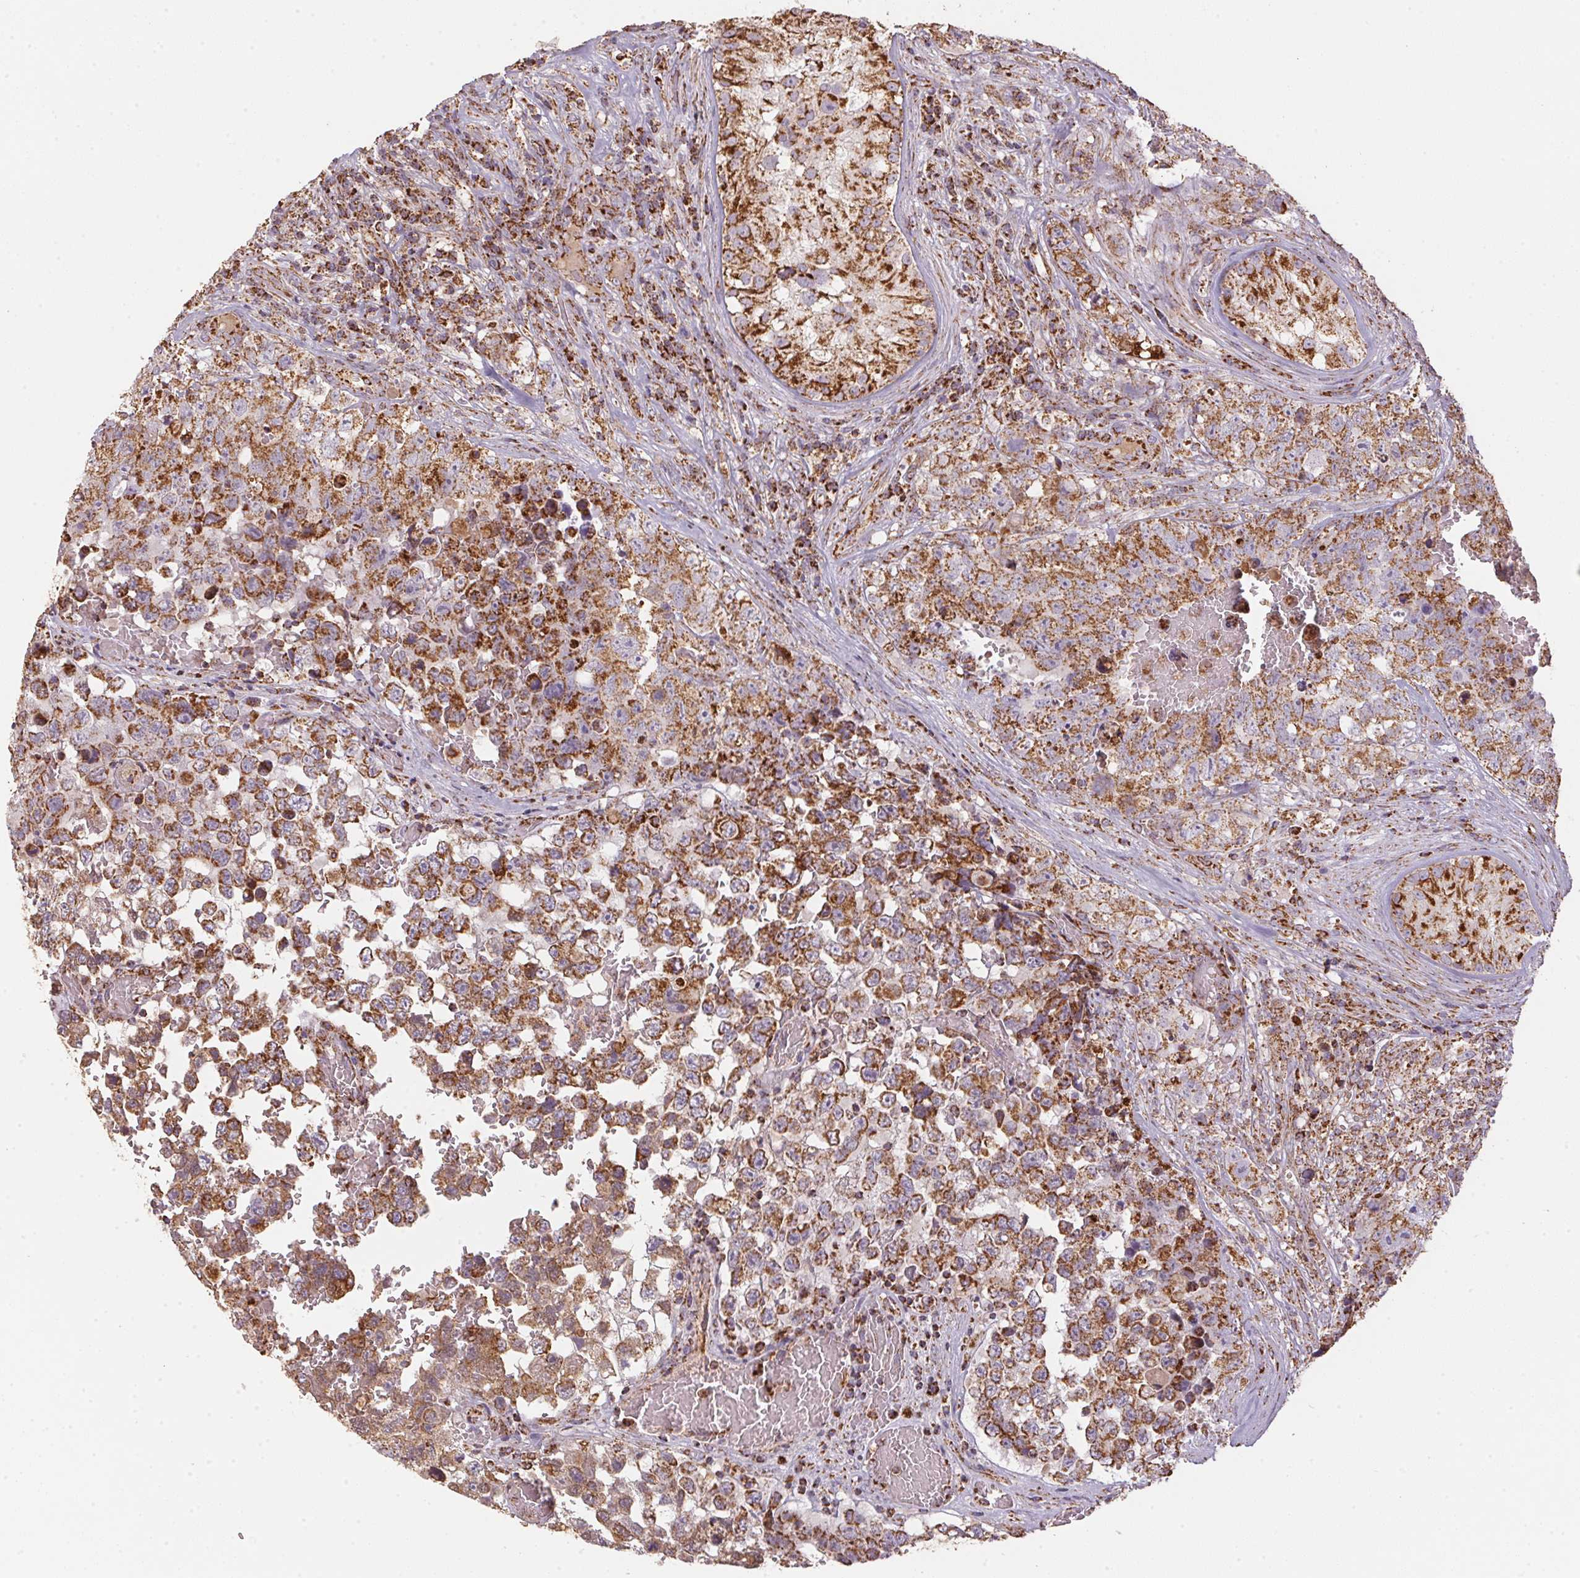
{"staining": {"intensity": "strong", "quantity": ">75%", "location": "cytoplasmic/membranous"}, "tissue": "testis cancer", "cell_type": "Tumor cells", "image_type": "cancer", "snomed": [{"axis": "morphology", "description": "Carcinoma, Embryonal, NOS"}, {"axis": "topography", "description": "Testis"}], "caption": "Human embryonal carcinoma (testis) stained for a protein (brown) displays strong cytoplasmic/membranous positive staining in approximately >75% of tumor cells.", "gene": "NDUFS2", "patient": {"sex": "male", "age": 18}}